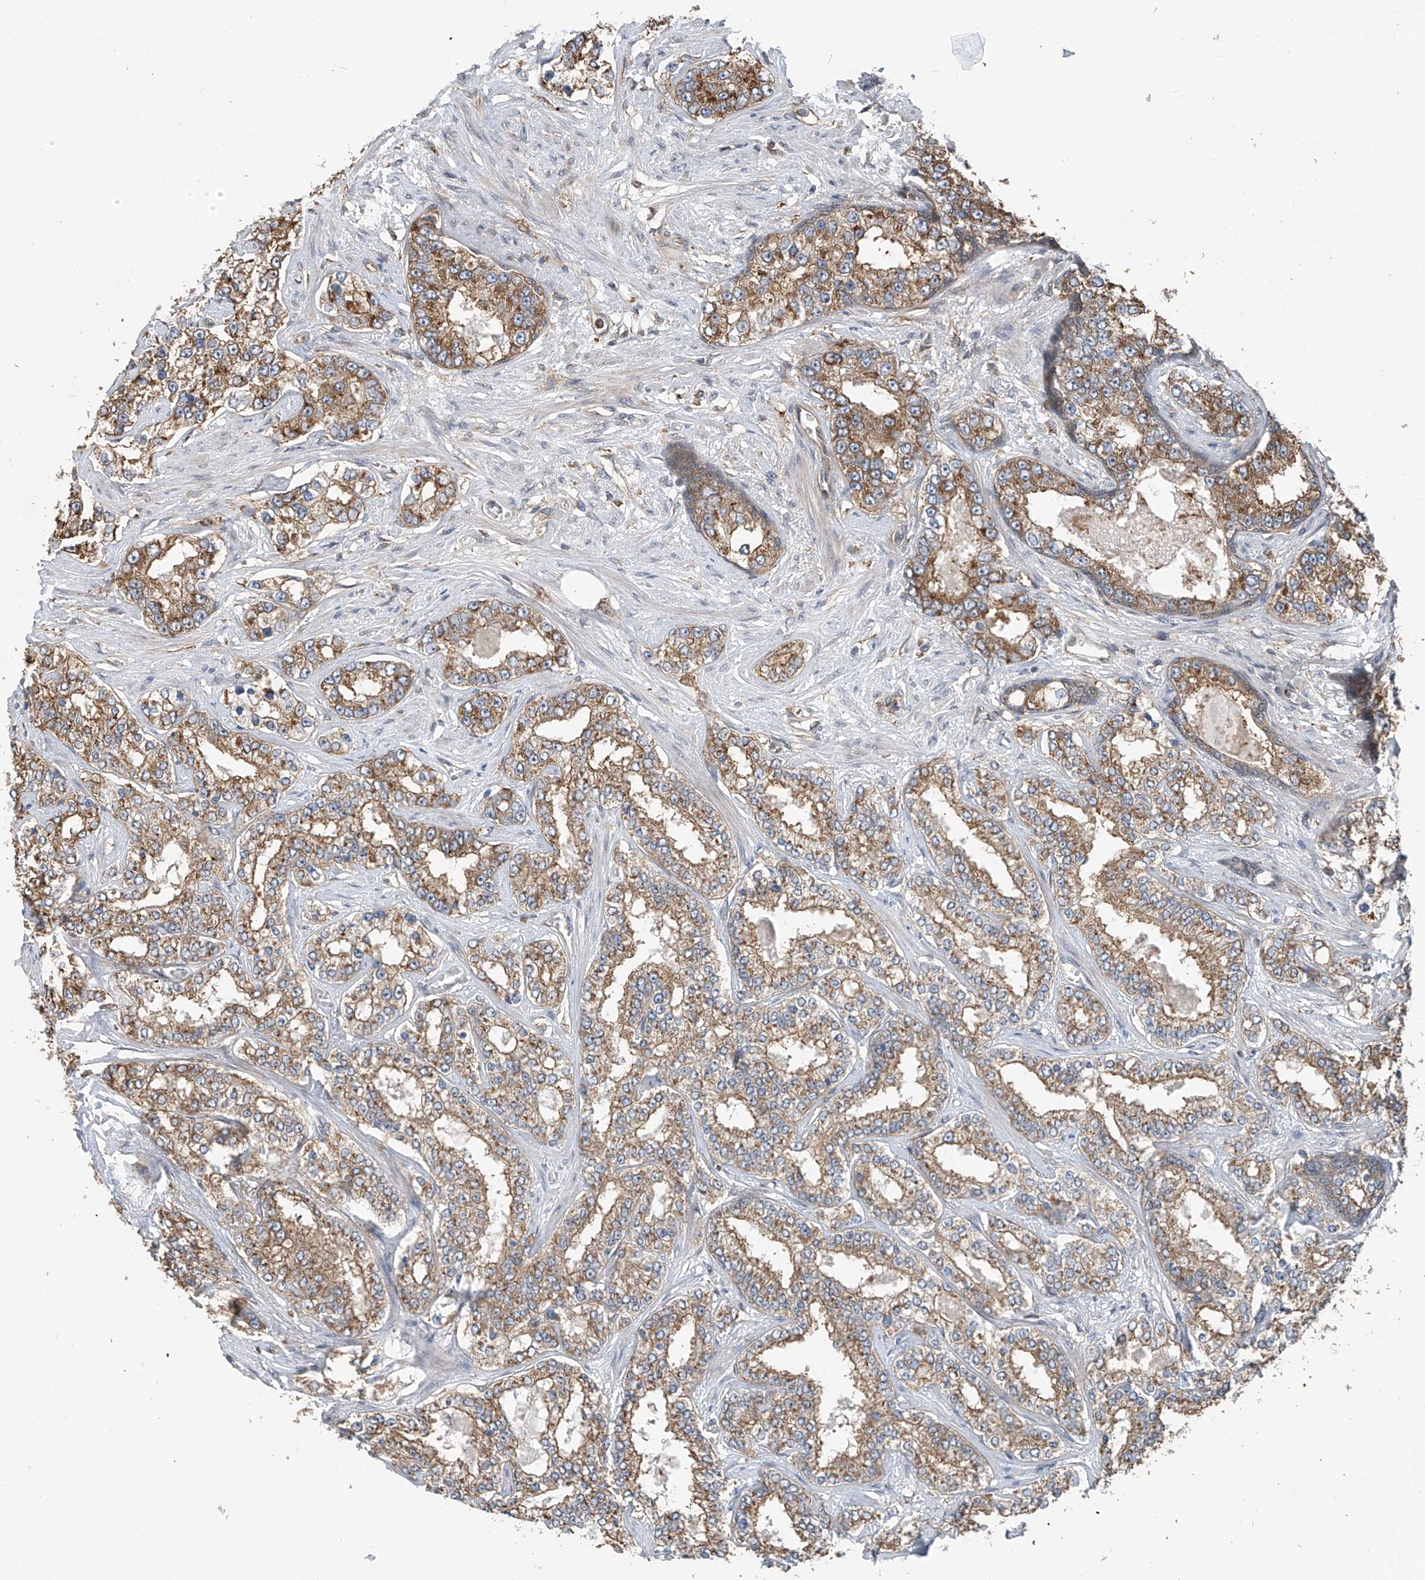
{"staining": {"intensity": "moderate", "quantity": ">75%", "location": "cytoplasmic/membranous"}, "tissue": "prostate cancer", "cell_type": "Tumor cells", "image_type": "cancer", "snomed": [{"axis": "morphology", "description": "Normal tissue, NOS"}, {"axis": "morphology", "description": "Adenocarcinoma, High grade"}, {"axis": "topography", "description": "Prostate"}], "caption": "Human high-grade adenocarcinoma (prostate) stained with a brown dye displays moderate cytoplasmic/membranous positive expression in about >75% of tumor cells.", "gene": "ZNF189", "patient": {"sex": "male", "age": 83}}